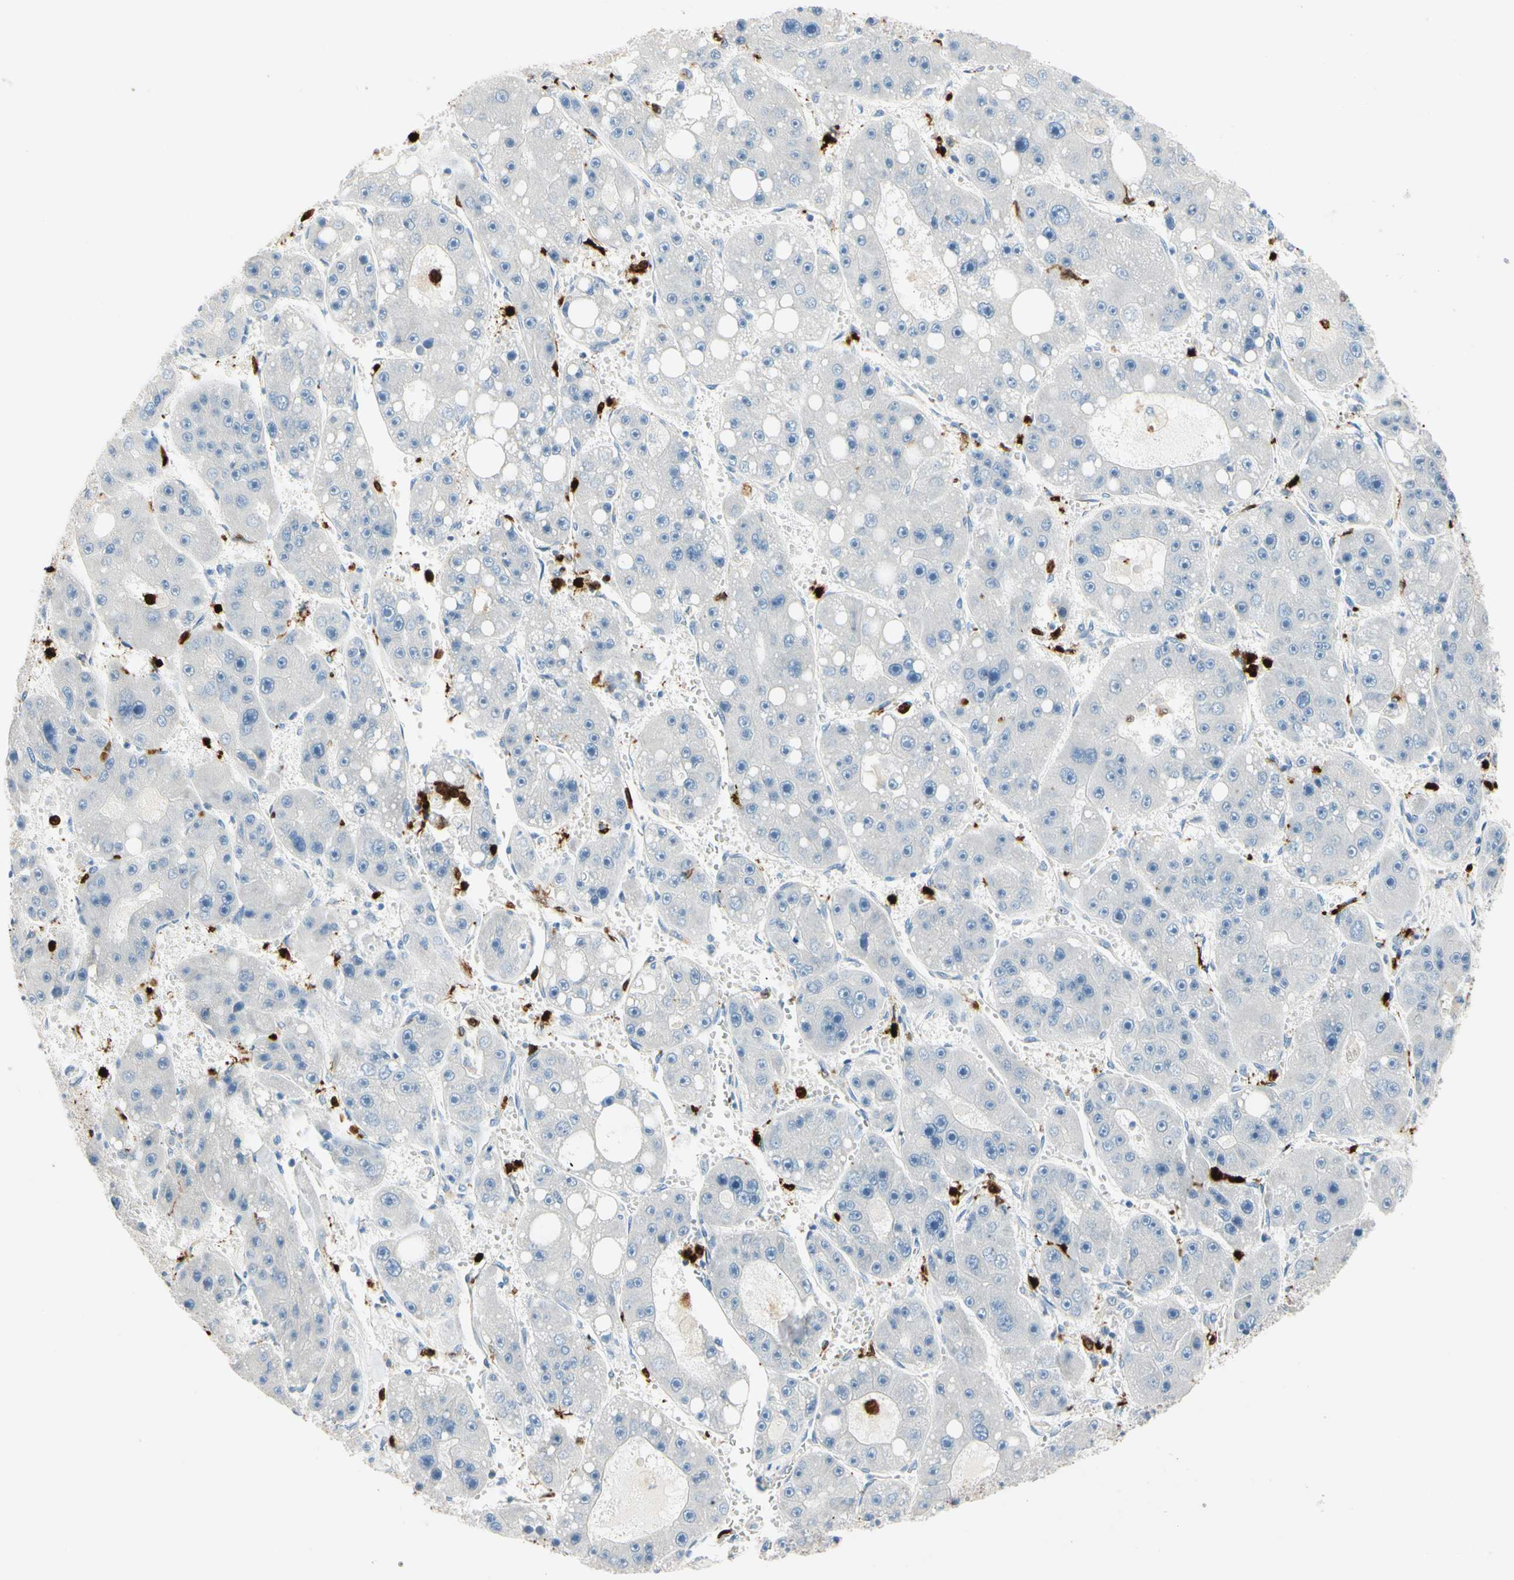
{"staining": {"intensity": "negative", "quantity": "none", "location": "none"}, "tissue": "liver cancer", "cell_type": "Tumor cells", "image_type": "cancer", "snomed": [{"axis": "morphology", "description": "Carcinoma, Hepatocellular, NOS"}, {"axis": "topography", "description": "Liver"}], "caption": "IHC image of neoplastic tissue: liver hepatocellular carcinoma stained with DAB (3,3'-diaminobenzidine) demonstrates no significant protein staining in tumor cells. Nuclei are stained in blue.", "gene": "TRAF5", "patient": {"sex": "female", "age": 61}}